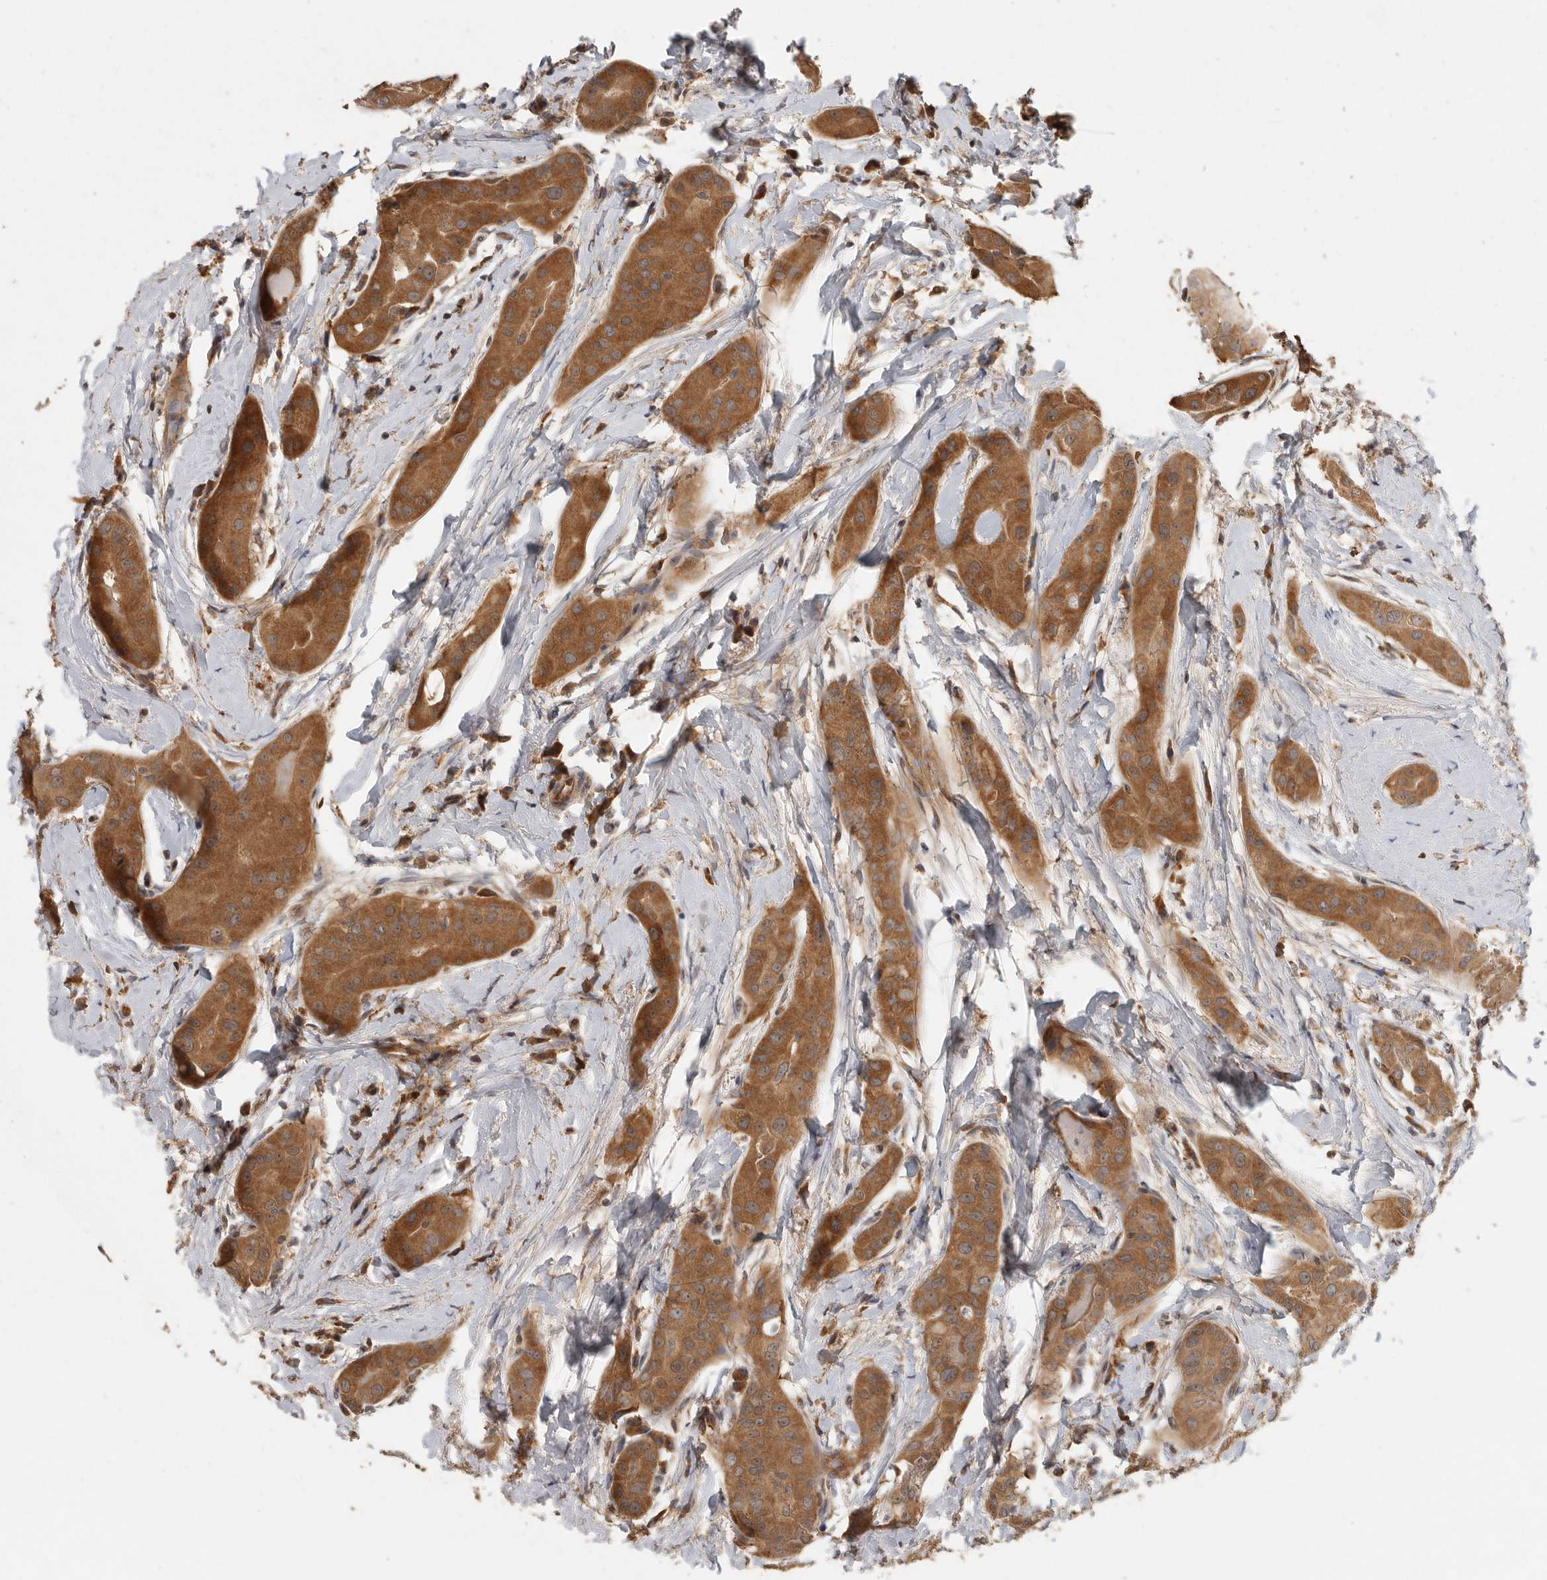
{"staining": {"intensity": "moderate", "quantity": ">75%", "location": "cytoplasmic/membranous"}, "tissue": "thyroid cancer", "cell_type": "Tumor cells", "image_type": "cancer", "snomed": [{"axis": "morphology", "description": "Papillary adenocarcinoma, NOS"}, {"axis": "topography", "description": "Thyroid gland"}], "caption": "Immunohistochemical staining of human thyroid papillary adenocarcinoma displays medium levels of moderate cytoplasmic/membranous expression in about >75% of tumor cells.", "gene": "CCT8", "patient": {"sex": "male", "age": 33}}